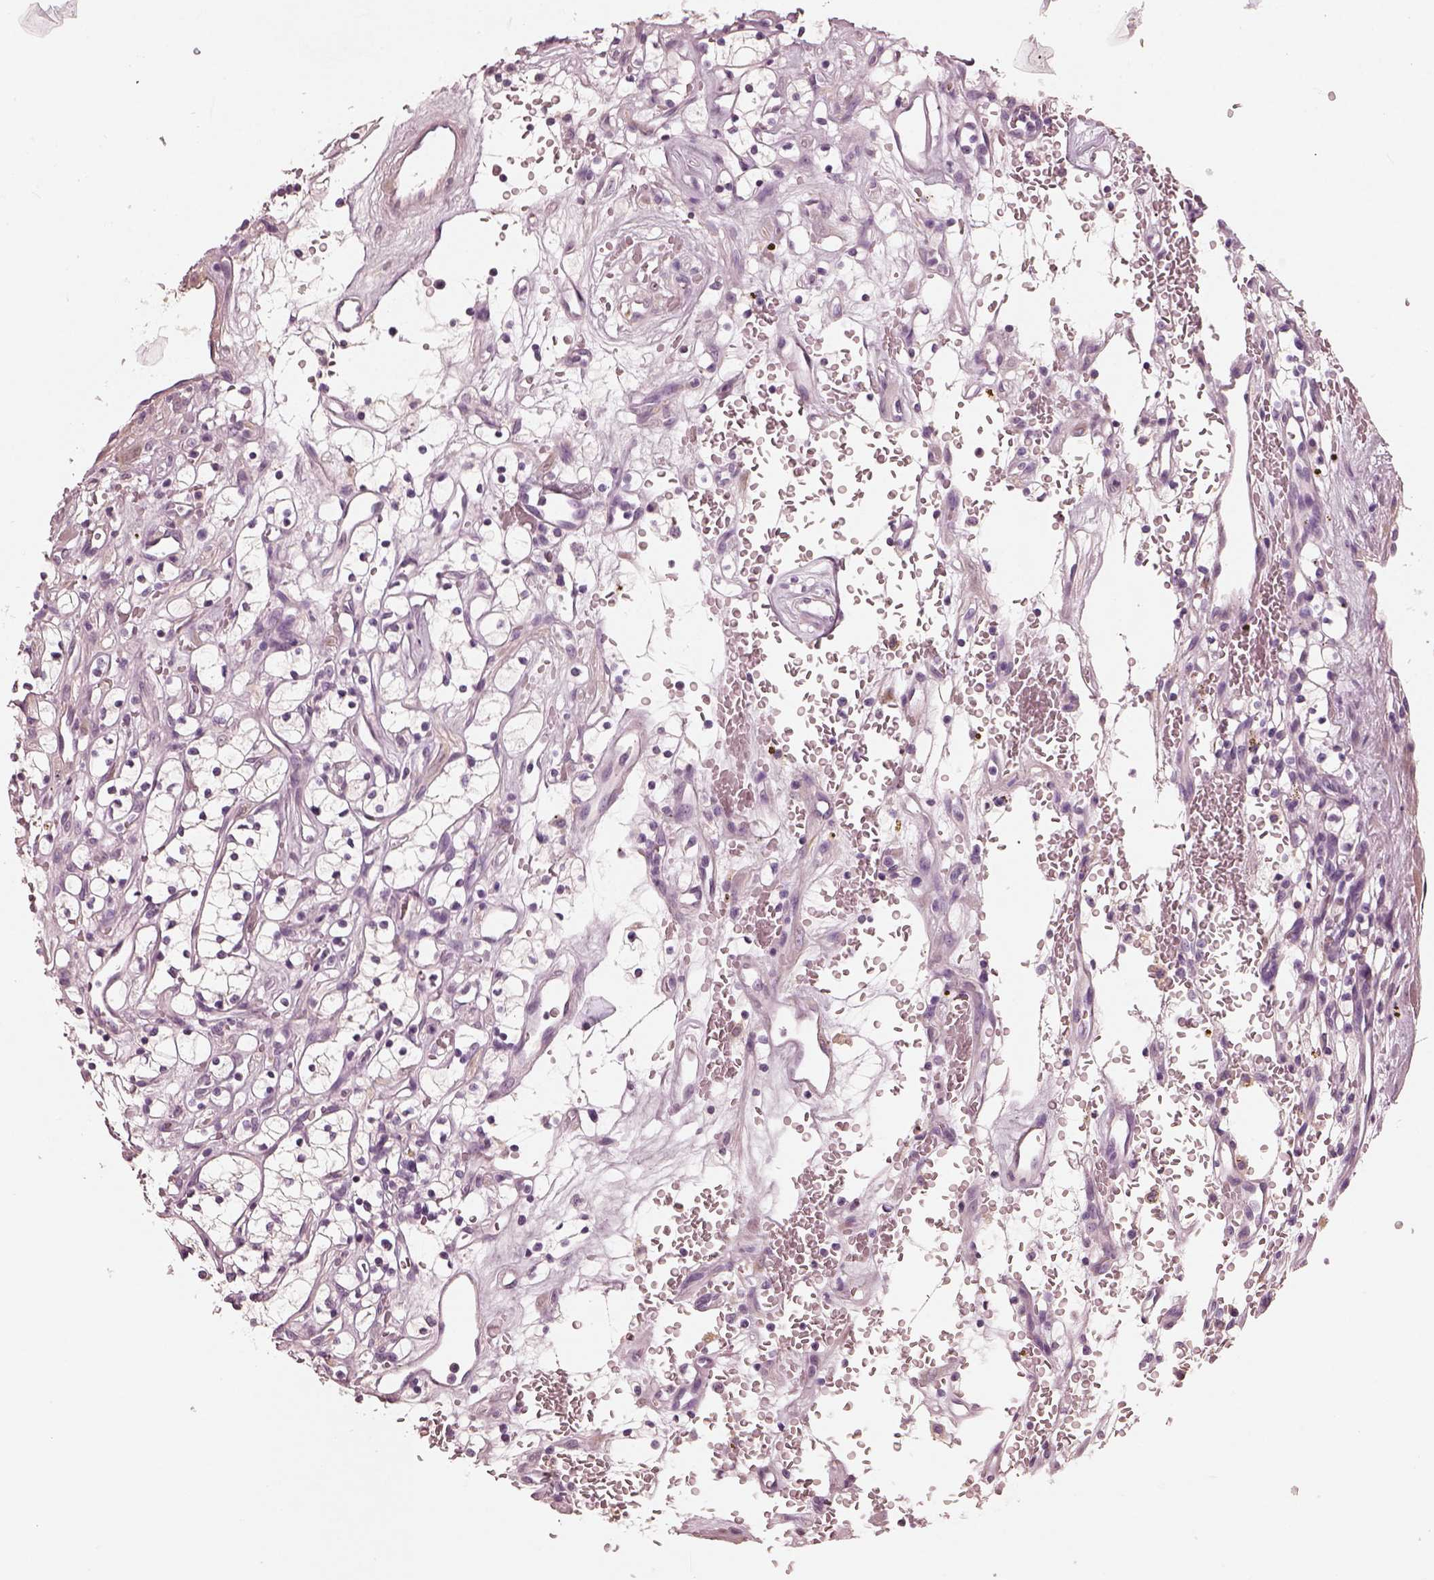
{"staining": {"intensity": "negative", "quantity": "none", "location": "none"}, "tissue": "renal cancer", "cell_type": "Tumor cells", "image_type": "cancer", "snomed": [{"axis": "morphology", "description": "Adenocarcinoma, NOS"}, {"axis": "topography", "description": "Kidney"}], "caption": "A high-resolution image shows immunohistochemistry staining of adenocarcinoma (renal), which exhibits no significant expression in tumor cells.", "gene": "RS1", "patient": {"sex": "female", "age": 64}}